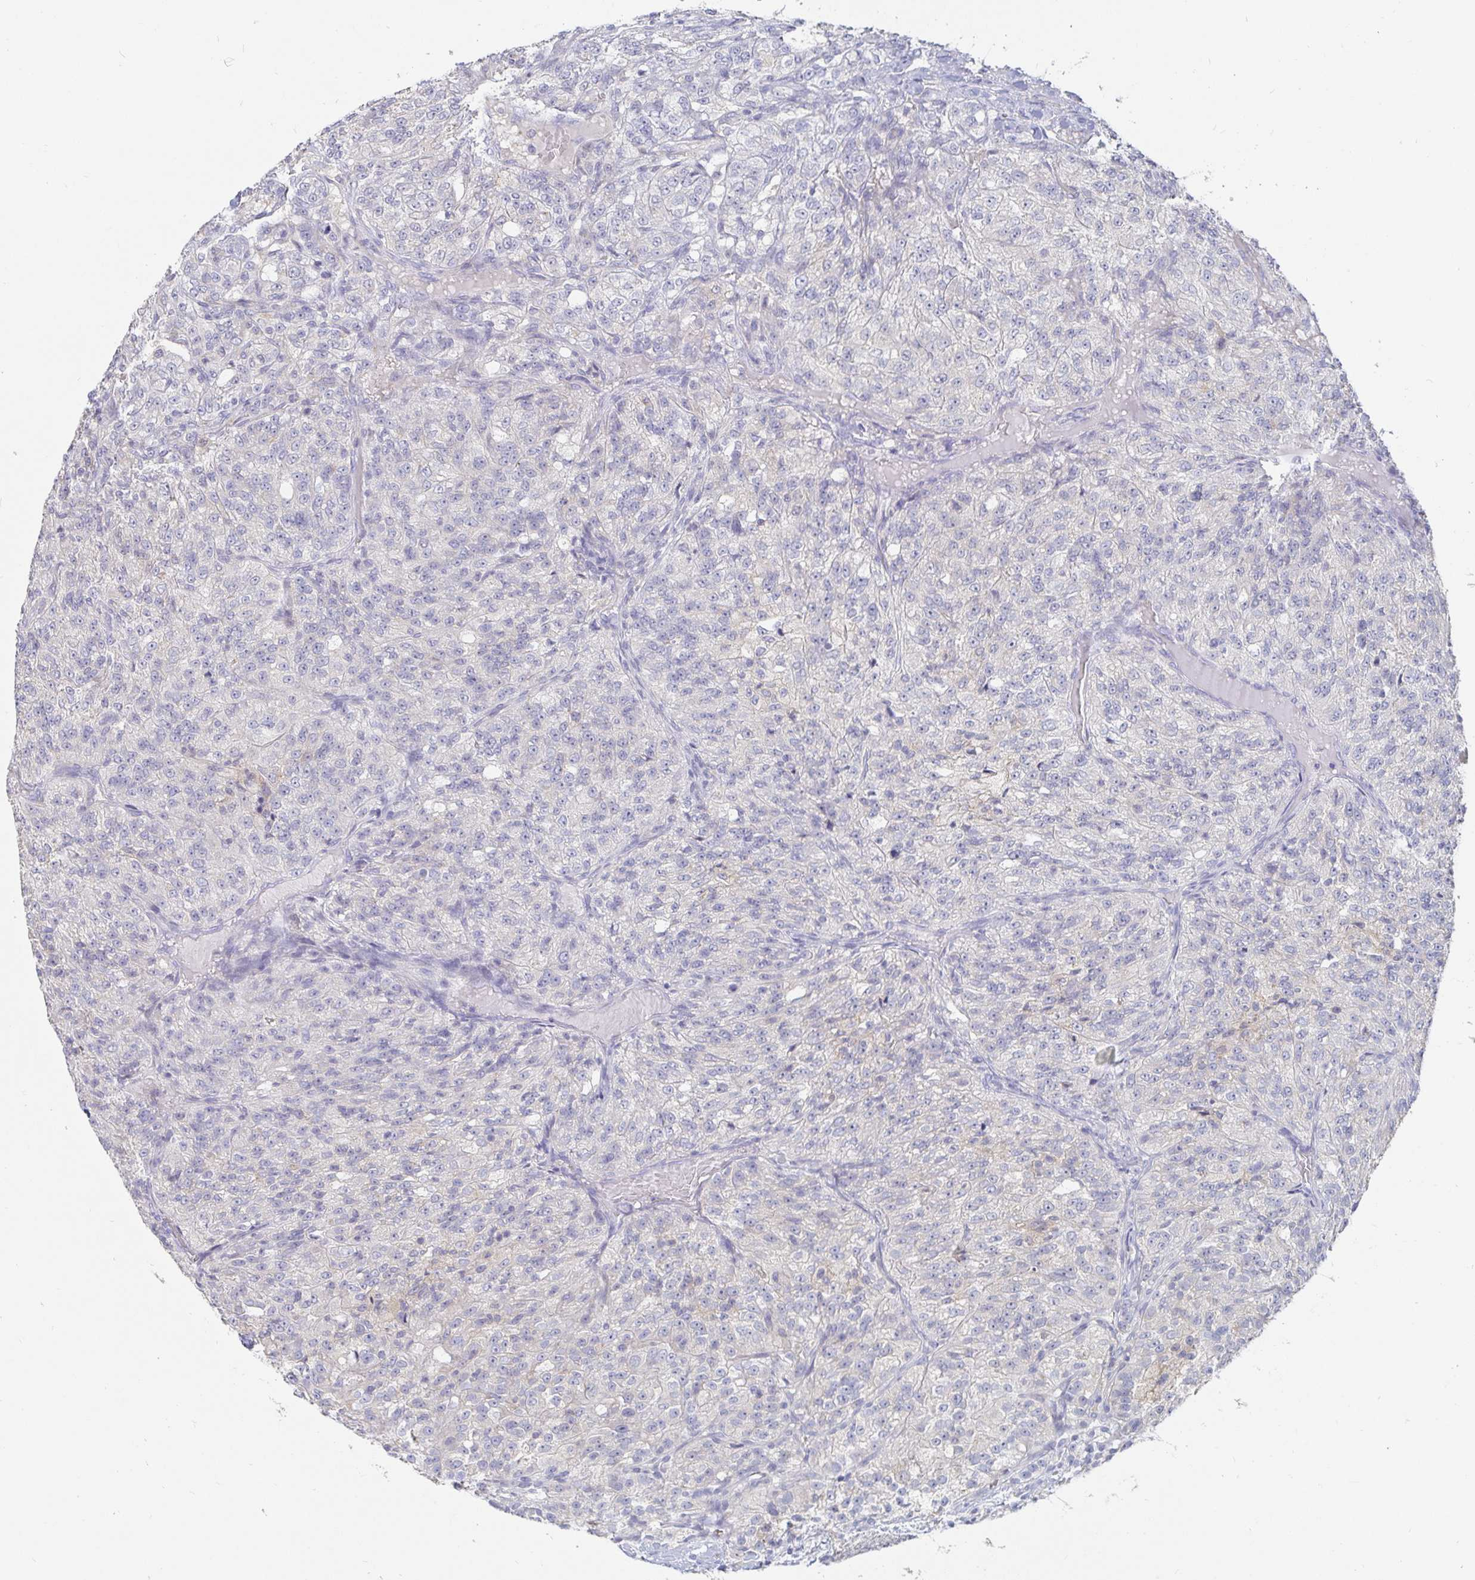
{"staining": {"intensity": "negative", "quantity": "none", "location": "none"}, "tissue": "renal cancer", "cell_type": "Tumor cells", "image_type": "cancer", "snomed": [{"axis": "morphology", "description": "Adenocarcinoma, NOS"}, {"axis": "topography", "description": "Kidney"}], "caption": "Immunohistochemical staining of human renal cancer (adenocarcinoma) exhibits no significant positivity in tumor cells.", "gene": "SPPL3", "patient": {"sex": "female", "age": 63}}